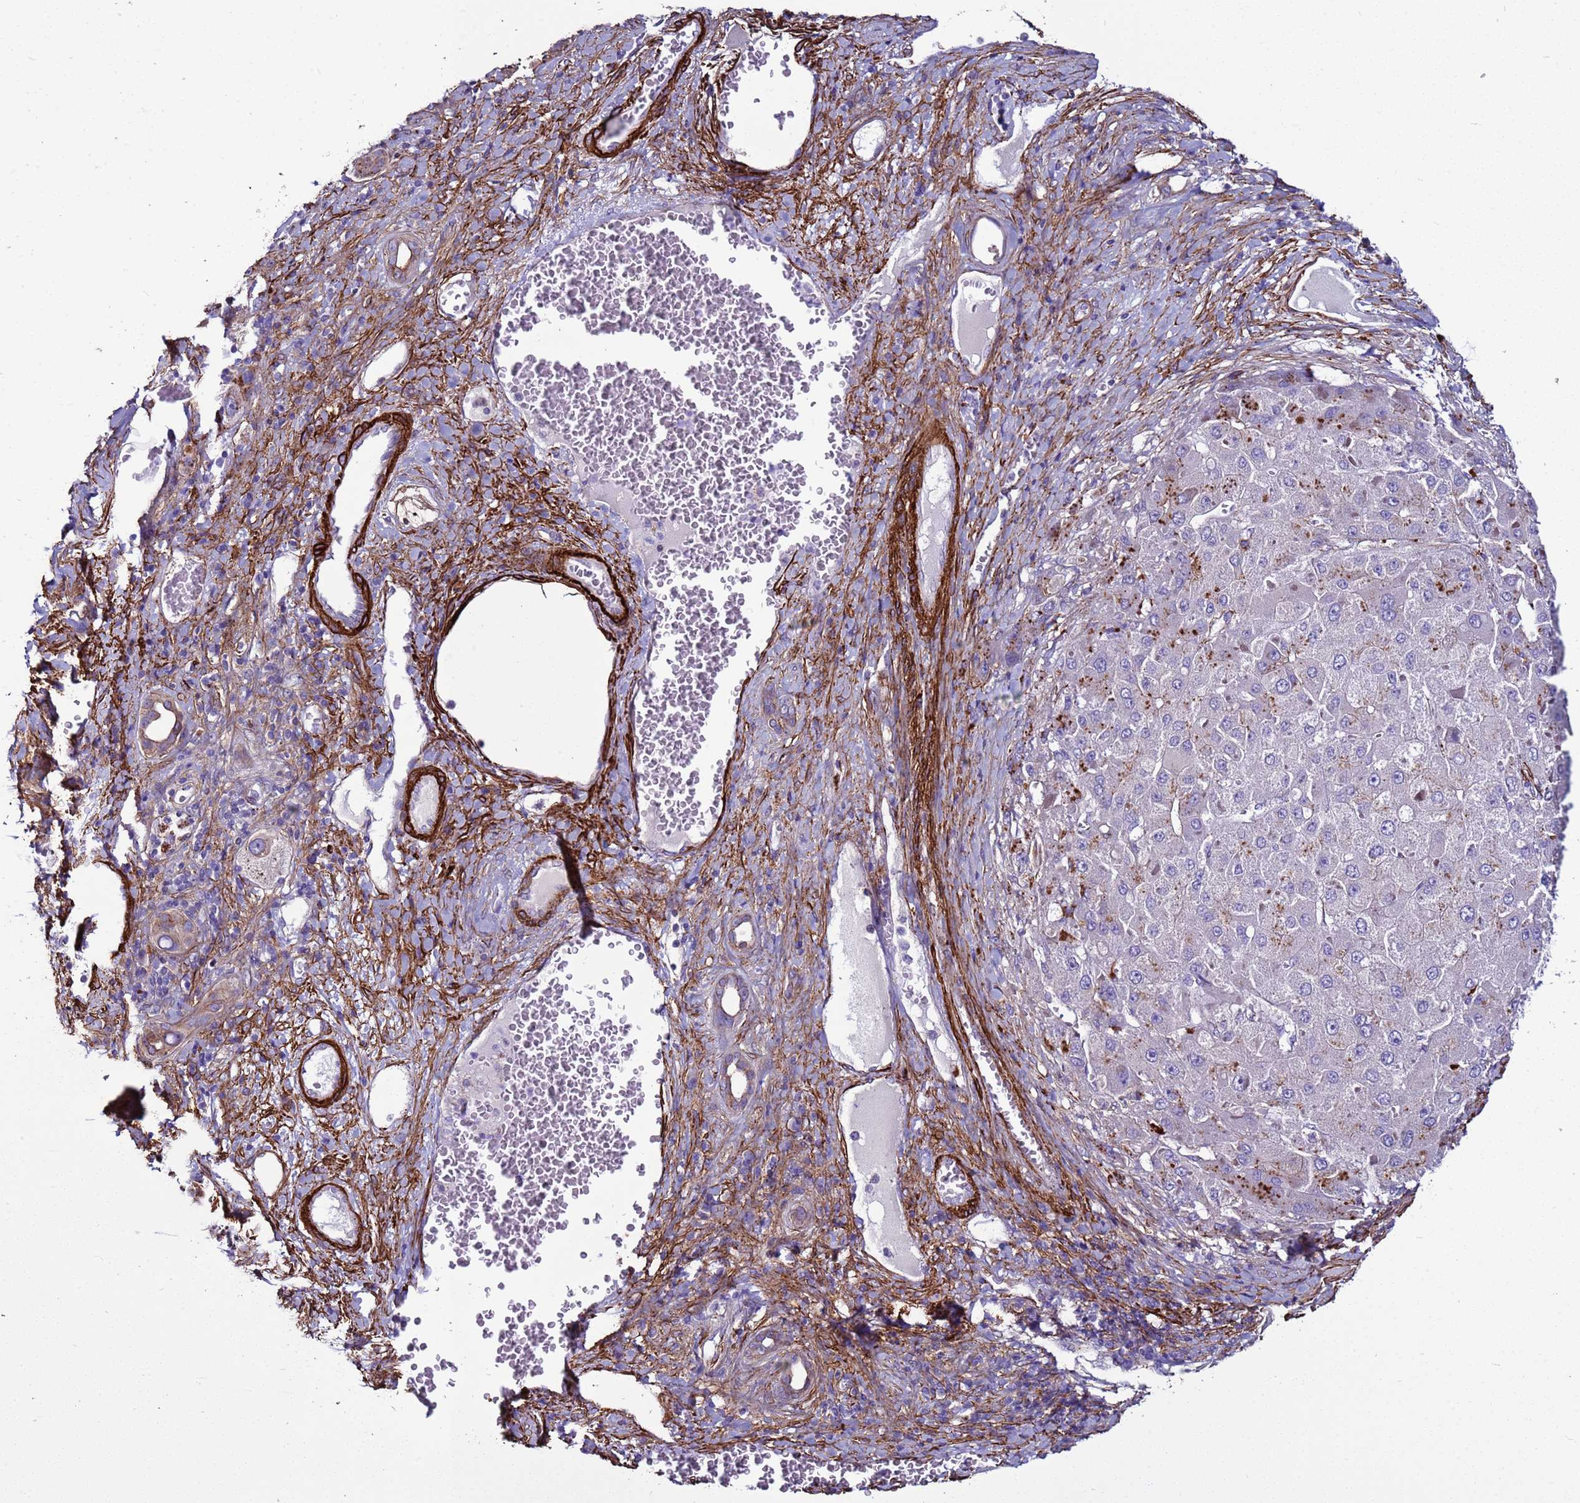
{"staining": {"intensity": "moderate", "quantity": "25%-75%", "location": "cytoplasmic/membranous"}, "tissue": "liver cancer", "cell_type": "Tumor cells", "image_type": "cancer", "snomed": [{"axis": "morphology", "description": "Carcinoma, Hepatocellular, NOS"}, {"axis": "topography", "description": "Liver"}], "caption": "Immunohistochemistry (IHC) photomicrograph of neoplastic tissue: liver cancer stained using immunohistochemistry shows medium levels of moderate protein expression localized specifically in the cytoplasmic/membranous of tumor cells, appearing as a cytoplasmic/membranous brown color.", "gene": "RABL2B", "patient": {"sex": "female", "age": 73}}